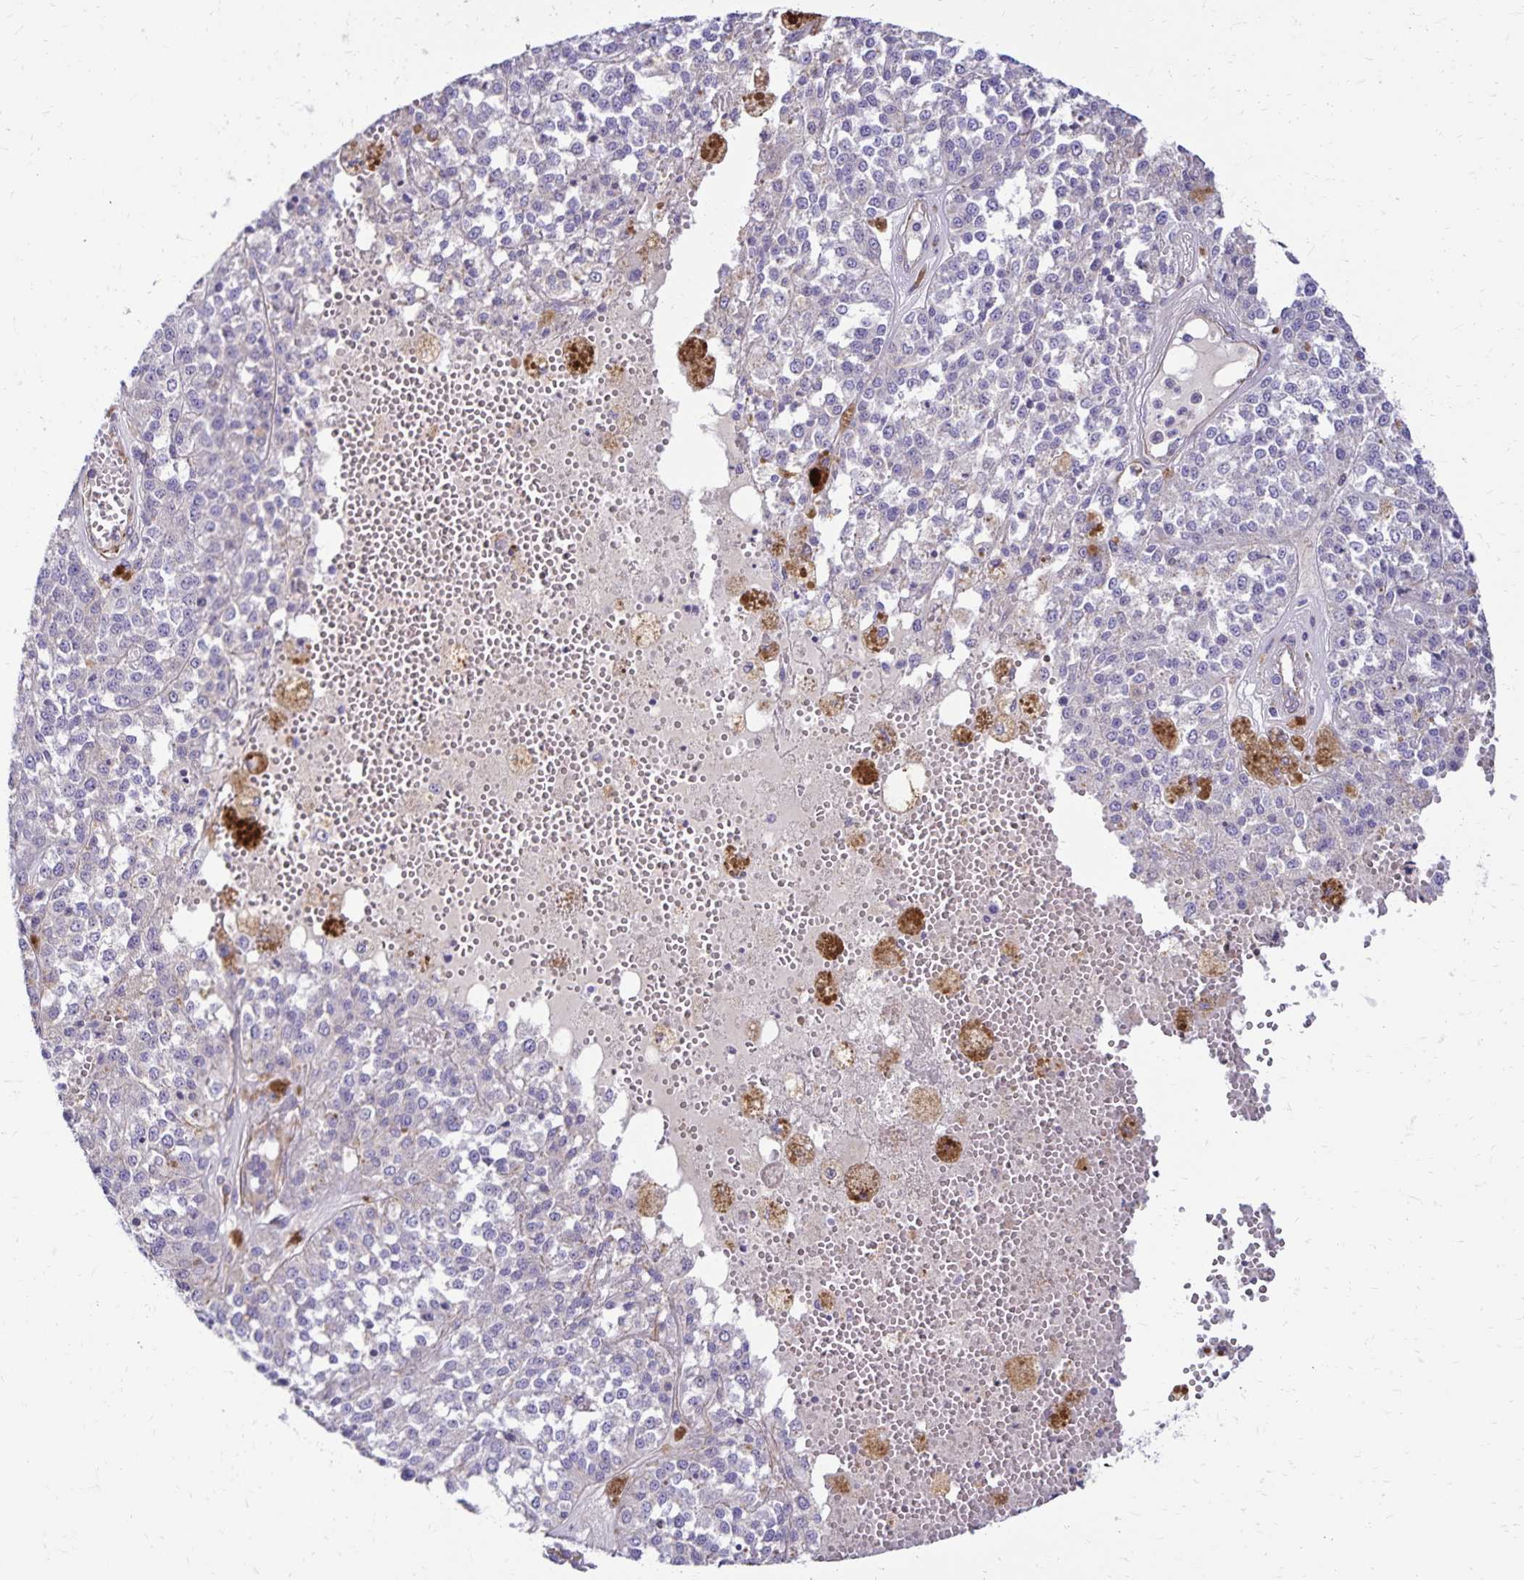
{"staining": {"intensity": "negative", "quantity": "none", "location": "none"}, "tissue": "melanoma", "cell_type": "Tumor cells", "image_type": "cancer", "snomed": [{"axis": "morphology", "description": "Malignant melanoma, Metastatic site"}, {"axis": "topography", "description": "Lymph node"}], "caption": "An immunohistochemistry photomicrograph of malignant melanoma (metastatic site) is shown. There is no staining in tumor cells of malignant melanoma (metastatic site). (DAB immunohistochemistry (IHC) visualized using brightfield microscopy, high magnification).", "gene": "TRPV6", "patient": {"sex": "female", "age": 64}}